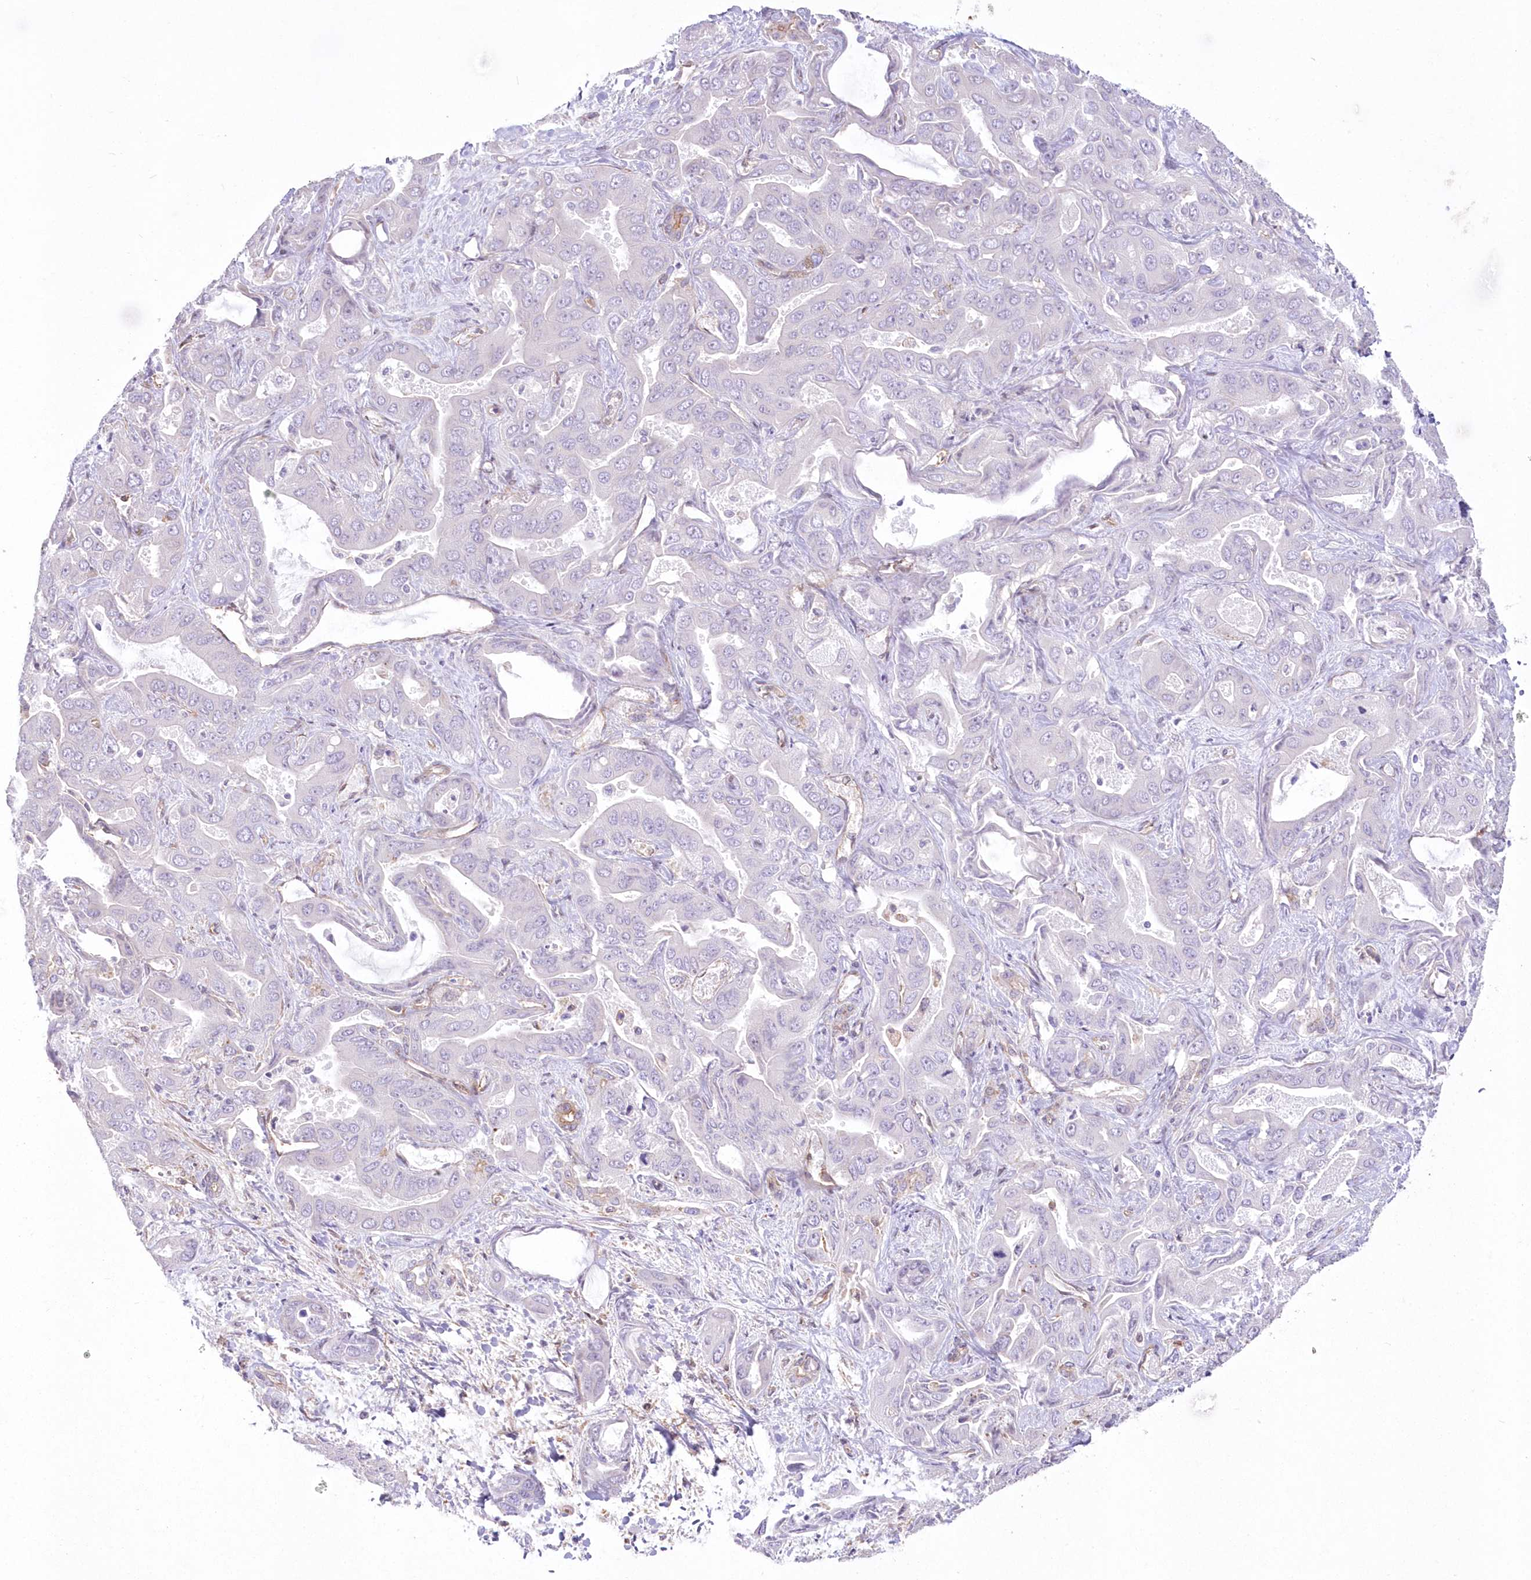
{"staining": {"intensity": "negative", "quantity": "none", "location": "none"}, "tissue": "liver cancer", "cell_type": "Tumor cells", "image_type": "cancer", "snomed": [{"axis": "morphology", "description": "Cholangiocarcinoma"}, {"axis": "topography", "description": "Liver"}], "caption": "Human liver cholangiocarcinoma stained for a protein using immunohistochemistry displays no expression in tumor cells.", "gene": "SH3PXD2B", "patient": {"sex": "female", "age": 52}}